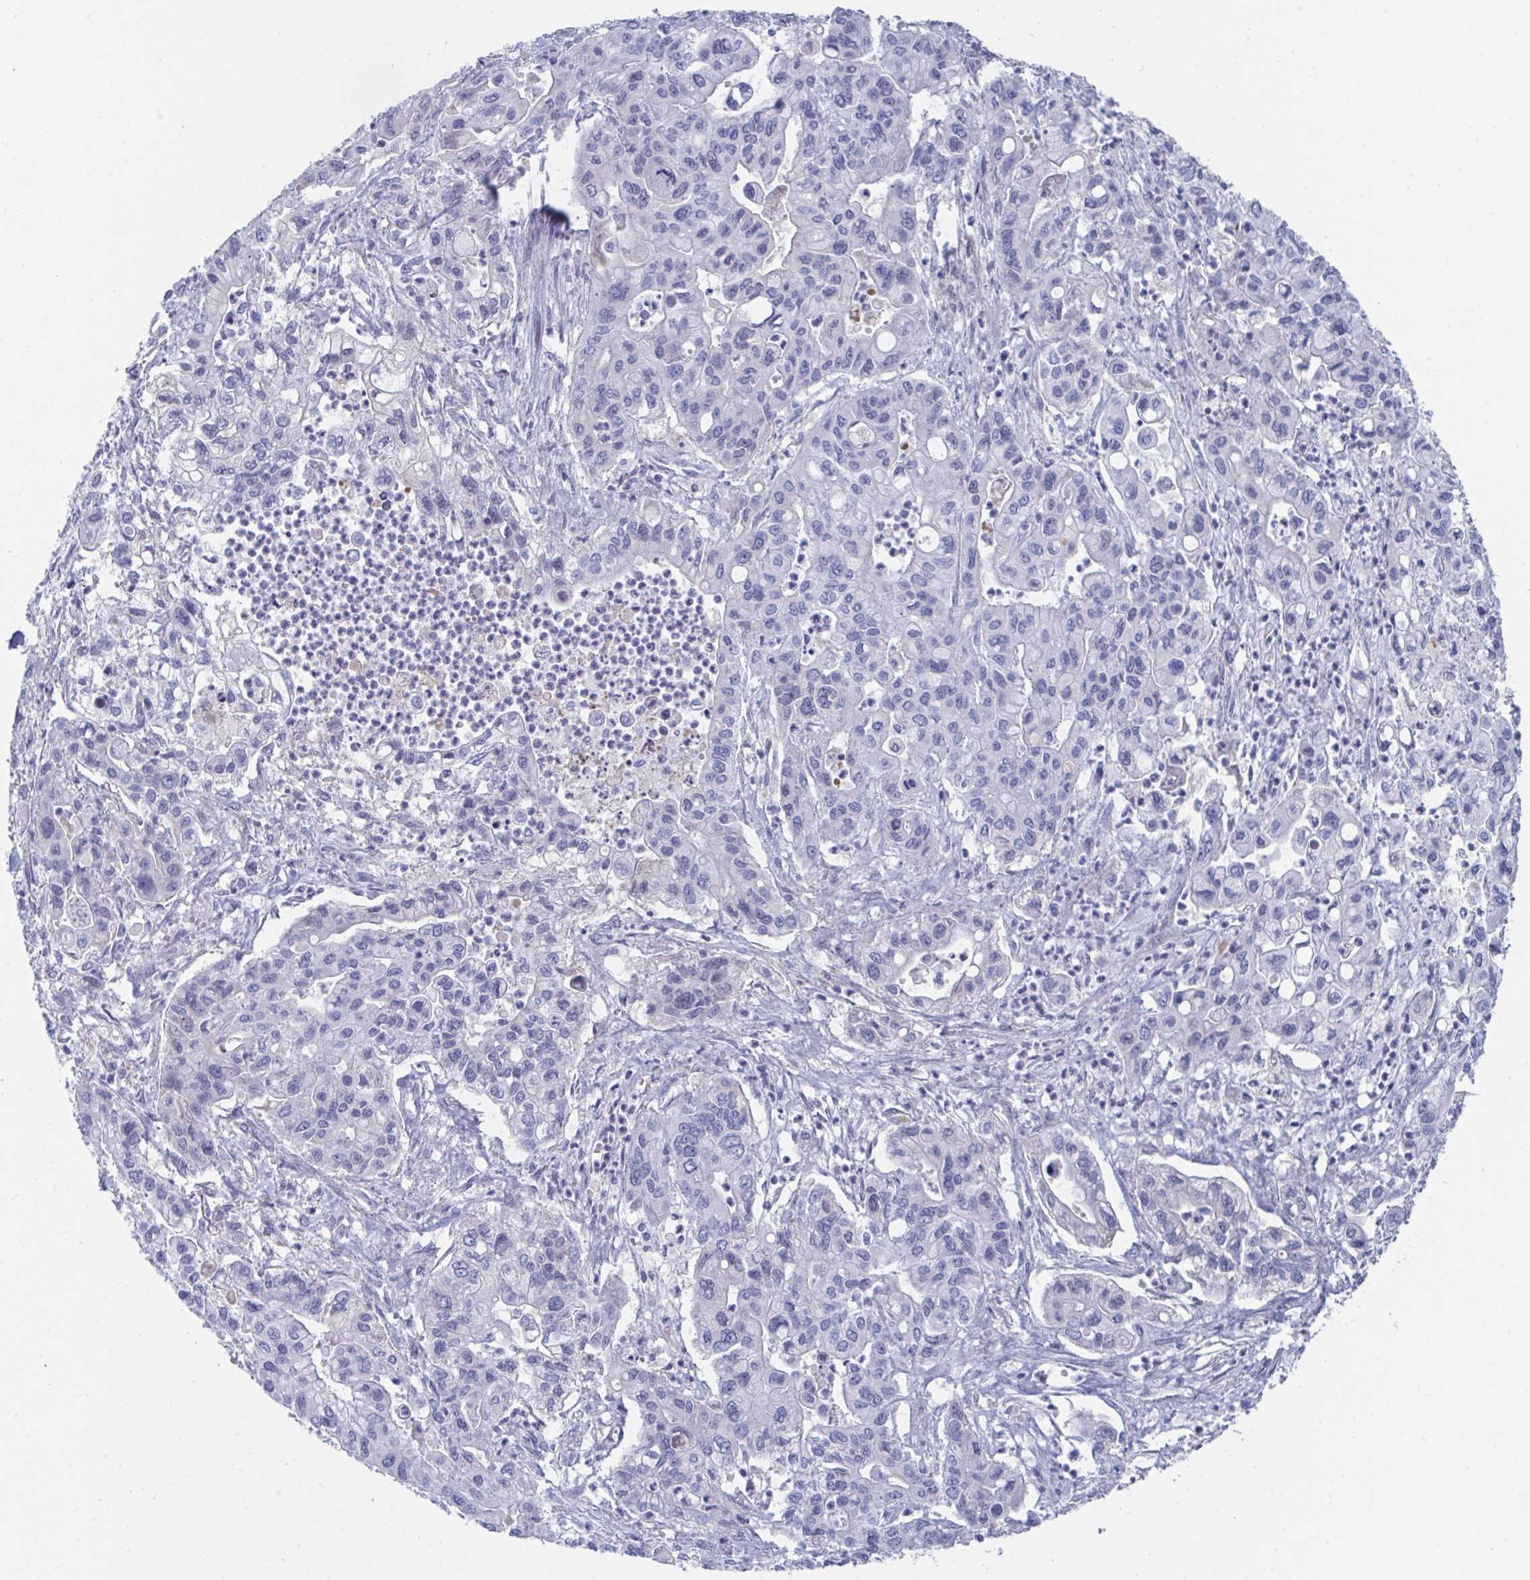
{"staining": {"intensity": "negative", "quantity": "none", "location": "none"}, "tissue": "pancreatic cancer", "cell_type": "Tumor cells", "image_type": "cancer", "snomed": [{"axis": "morphology", "description": "Adenocarcinoma, NOS"}, {"axis": "topography", "description": "Pancreas"}], "caption": "A high-resolution photomicrograph shows IHC staining of adenocarcinoma (pancreatic), which displays no significant expression in tumor cells. The staining was performed using DAB to visualize the protein expression in brown, while the nuclei were stained in blue with hematoxylin (Magnification: 20x).", "gene": "TNFAIP6", "patient": {"sex": "male", "age": 62}}